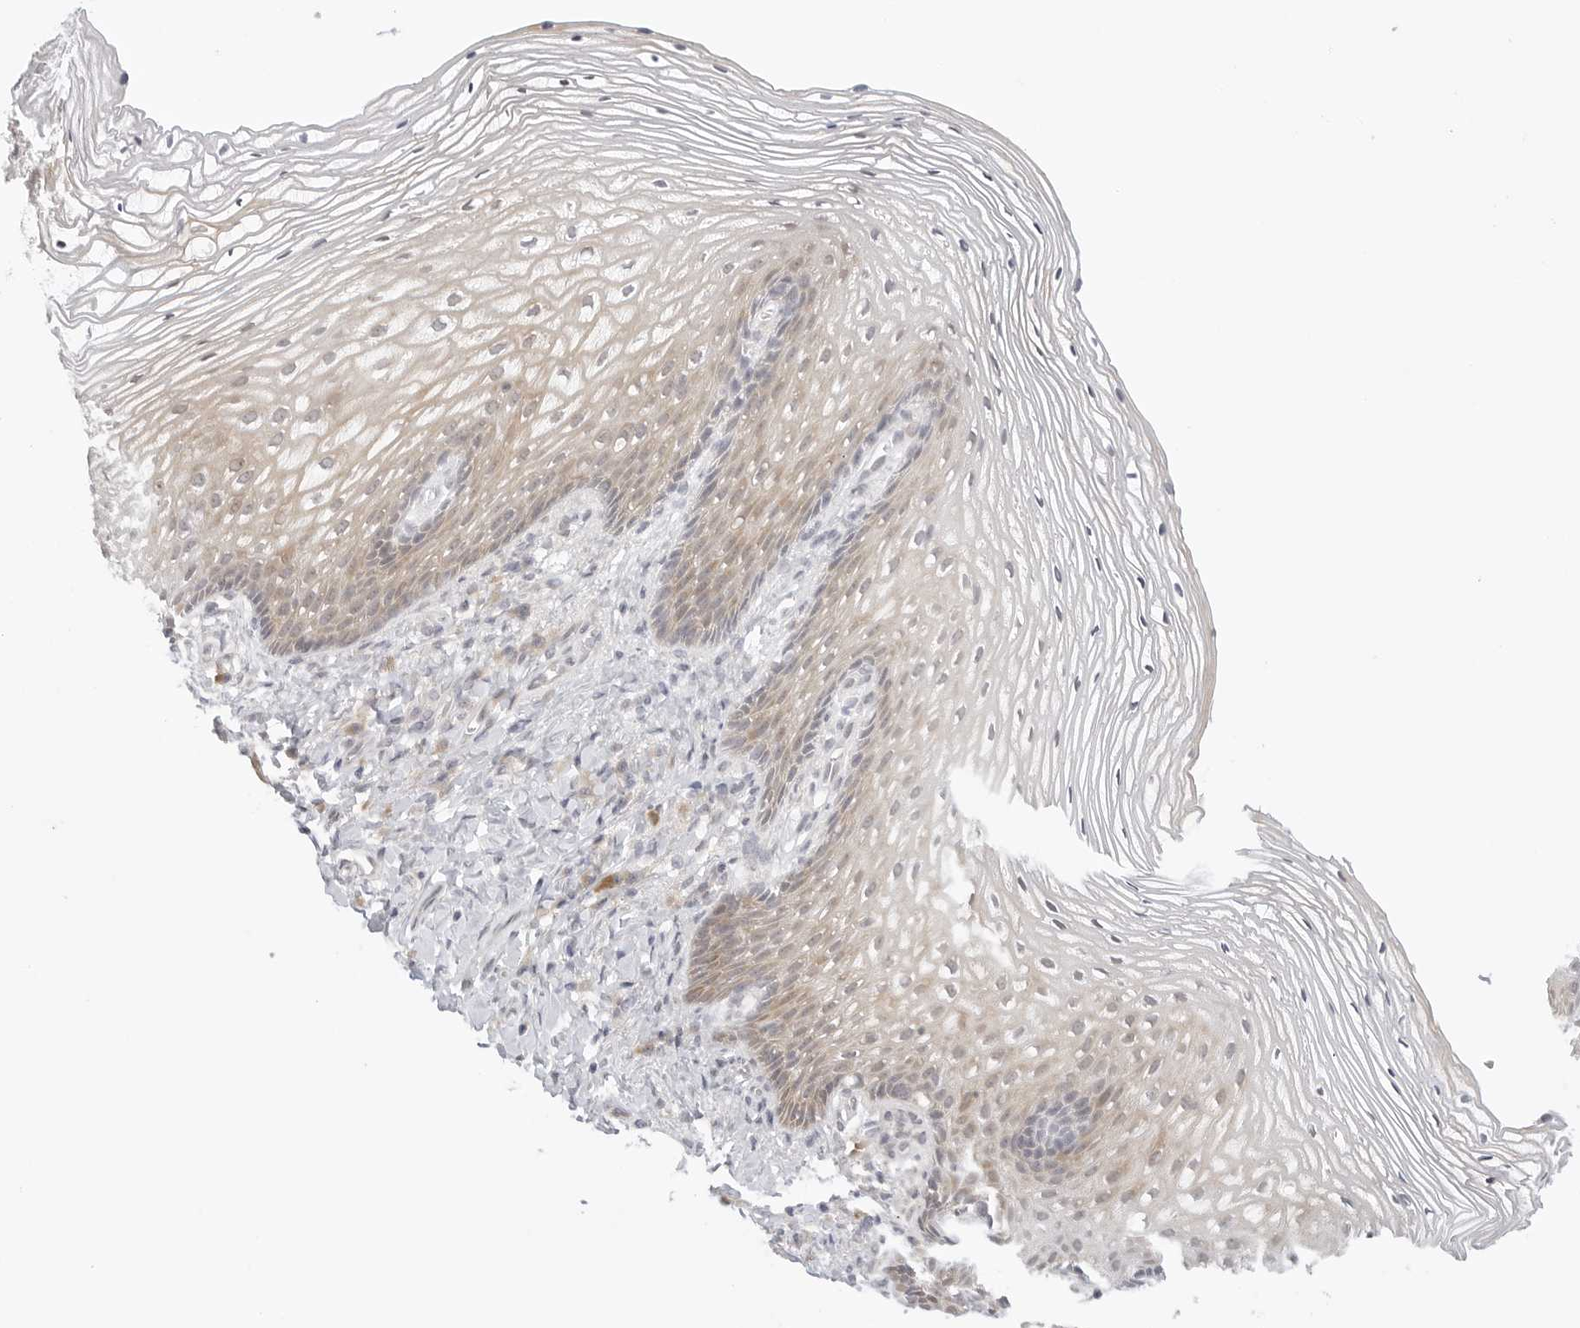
{"staining": {"intensity": "weak", "quantity": "25%-75%", "location": "cytoplasmic/membranous"}, "tissue": "vagina", "cell_type": "Squamous epithelial cells", "image_type": "normal", "snomed": [{"axis": "morphology", "description": "Normal tissue, NOS"}, {"axis": "topography", "description": "Vagina"}], "caption": "The micrograph exhibits immunohistochemical staining of benign vagina. There is weak cytoplasmic/membranous expression is seen in about 25%-75% of squamous epithelial cells. (IHC, brightfield microscopy, high magnification).", "gene": "TCP1", "patient": {"sex": "female", "age": 60}}